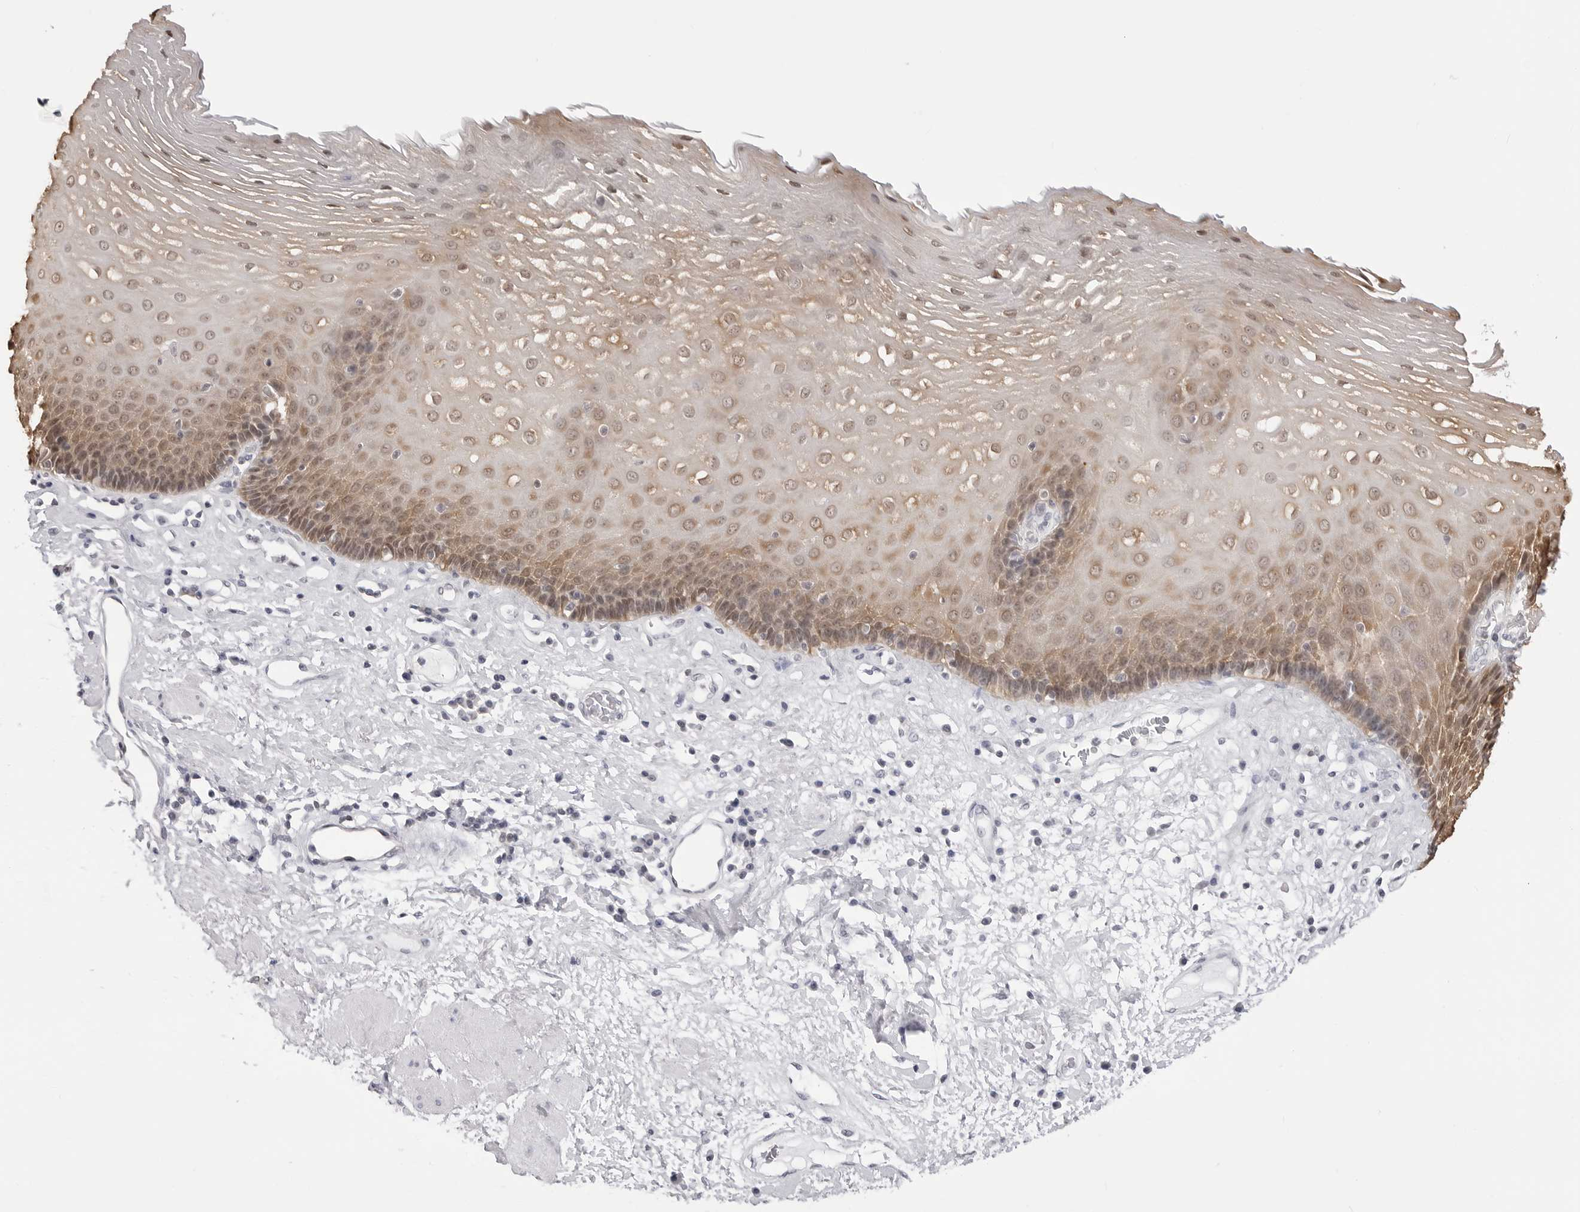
{"staining": {"intensity": "moderate", "quantity": ">75%", "location": "cytoplasmic/membranous,nuclear"}, "tissue": "esophagus", "cell_type": "Squamous epithelial cells", "image_type": "normal", "snomed": [{"axis": "morphology", "description": "Normal tissue, NOS"}, {"axis": "morphology", "description": "Adenocarcinoma, NOS"}, {"axis": "topography", "description": "Esophagus"}], "caption": "A photomicrograph showing moderate cytoplasmic/membranous,nuclear expression in about >75% of squamous epithelial cells in normal esophagus, as visualized by brown immunohistochemical staining.", "gene": "YWHAG", "patient": {"sex": "male", "age": 62}}